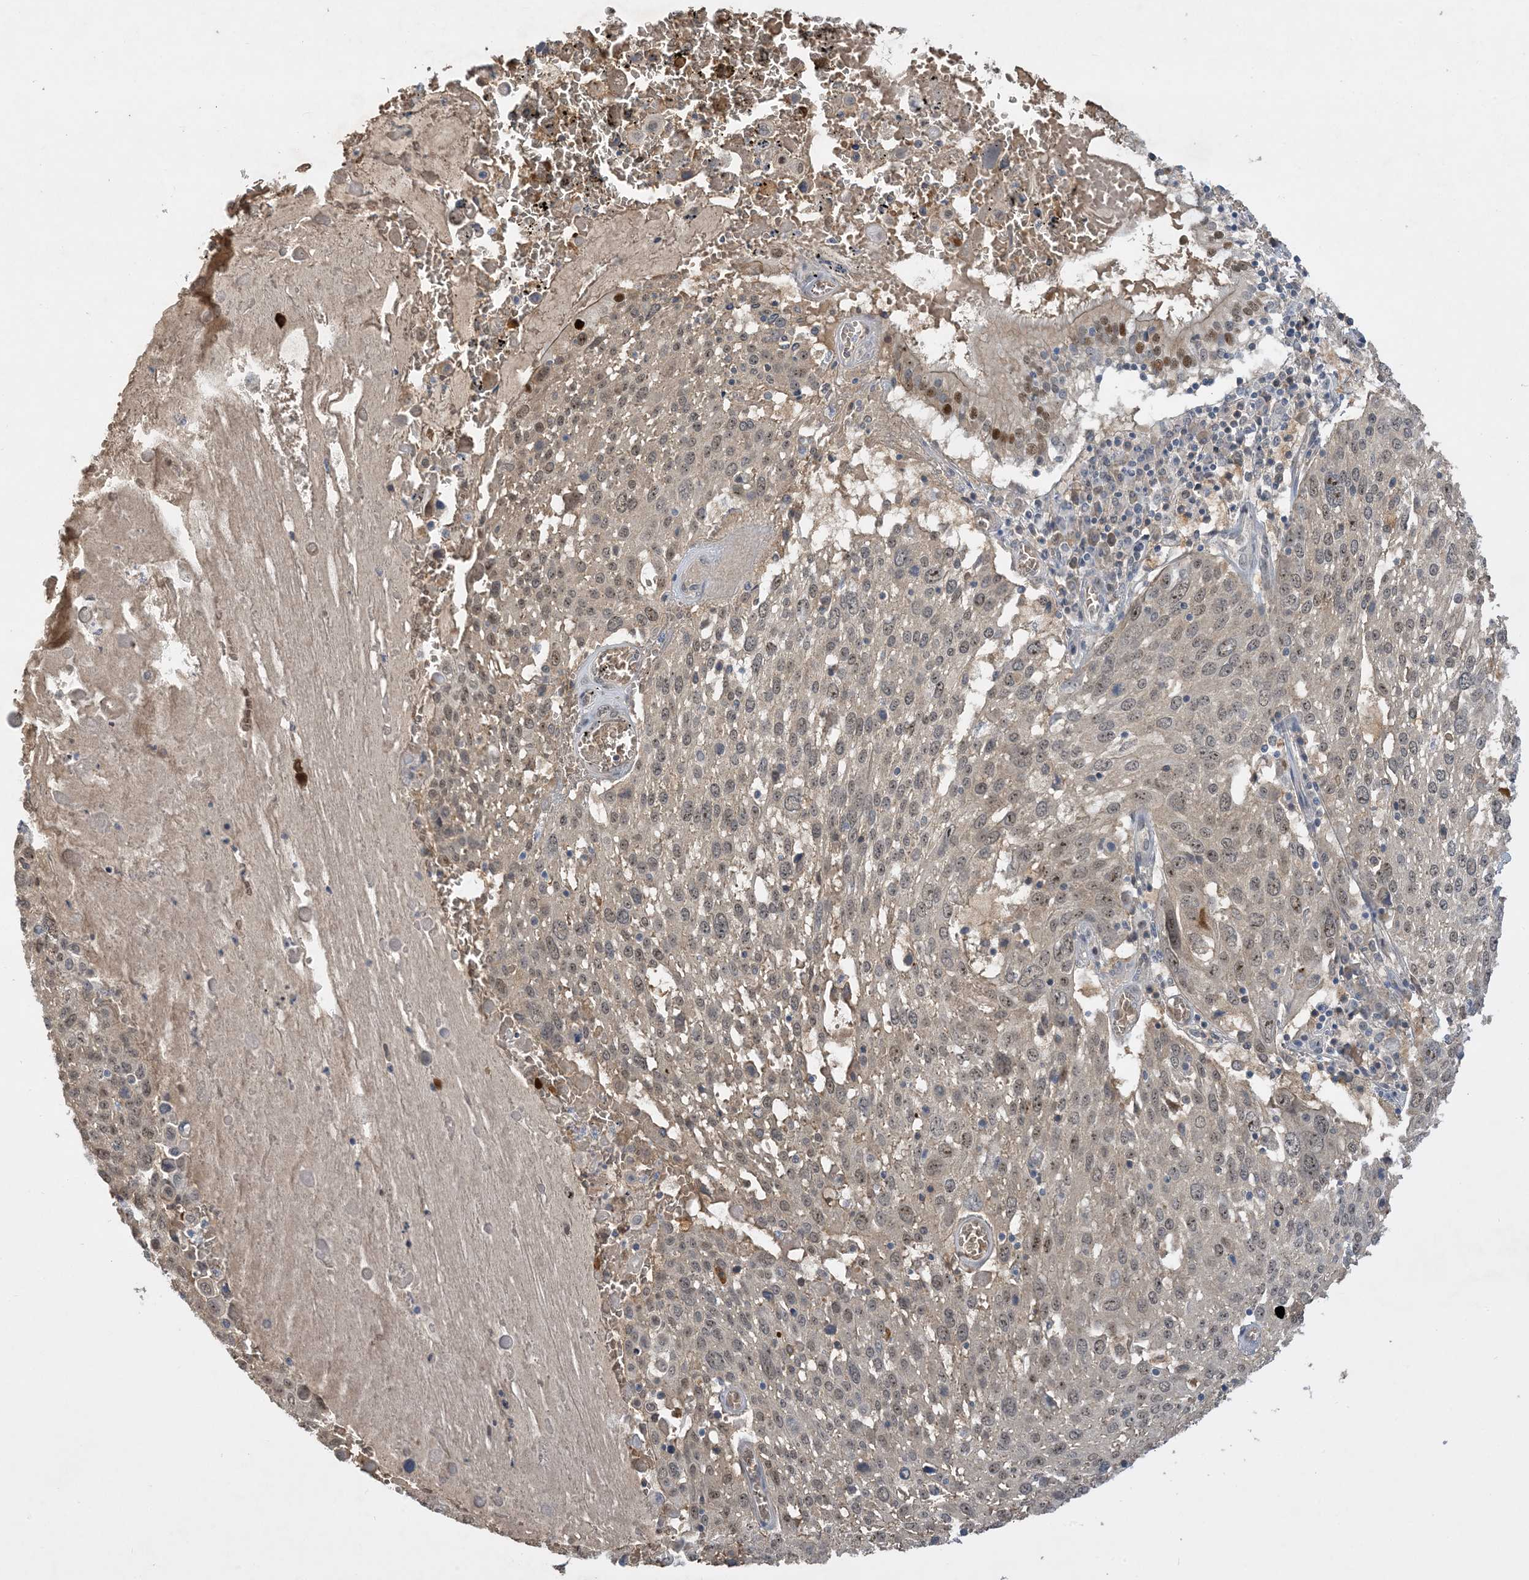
{"staining": {"intensity": "weak", "quantity": ">75%", "location": "nuclear"}, "tissue": "lung cancer", "cell_type": "Tumor cells", "image_type": "cancer", "snomed": [{"axis": "morphology", "description": "Squamous cell carcinoma, NOS"}, {"axis": "topography", "description": "Lung"}], "caption": "Protein staining reveals weak nuclear staining in about >75% of tumor cells in squamous cell carcinoma (lung).", "gene": "UBE2E1", "patient": {"sex": "male", "age": 65}}